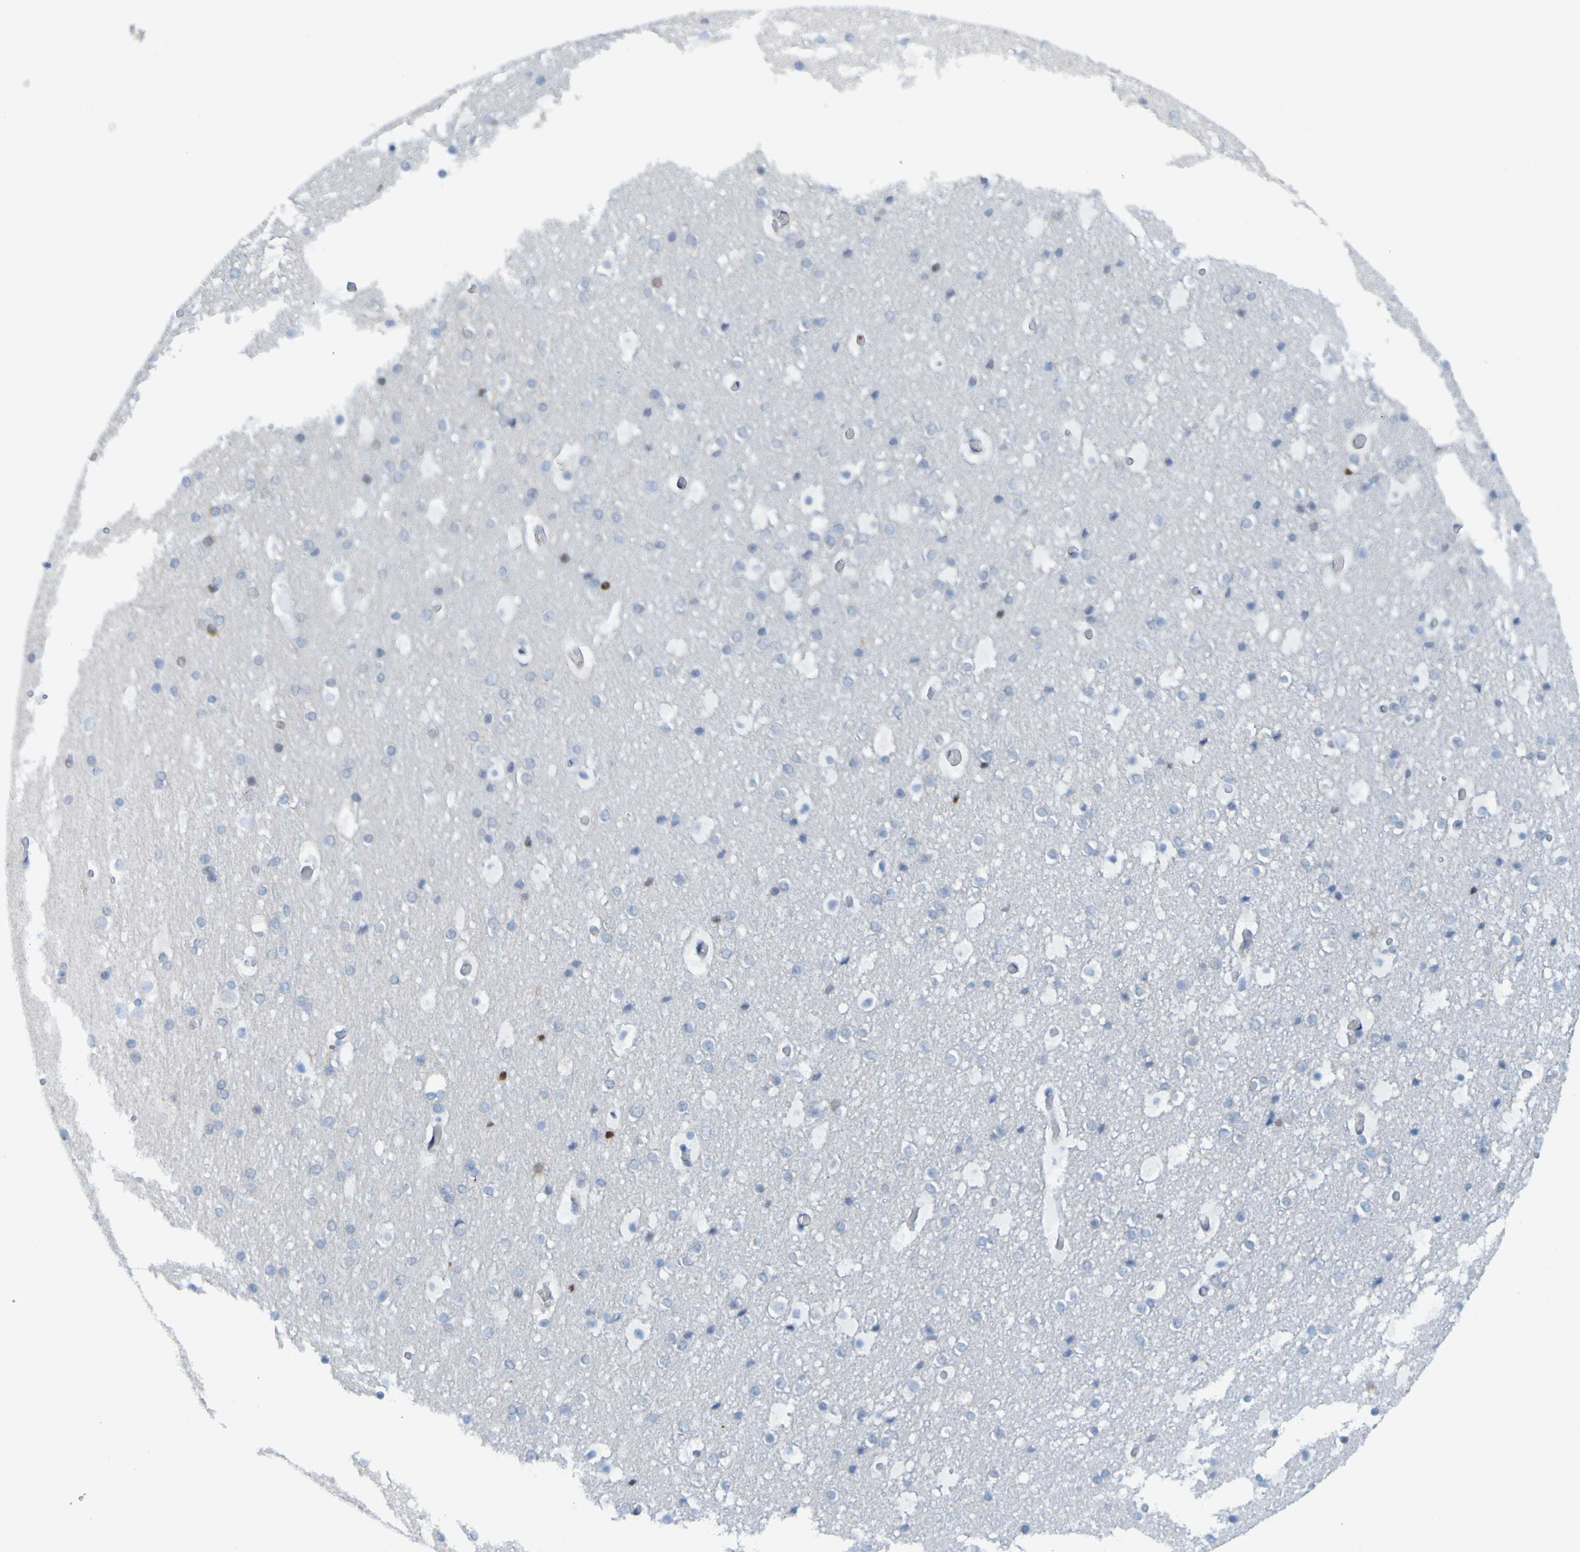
{"staining": {"intensity": "negative", "quantity": "none", "location": "none"}, "tissue": "cerebral cortex", "cell_type": "Endothelial cells", "image_type": "normal", "snomed": [{"axis": "morphology", "description": "Normal tissue, NOS"}, {"axis": "topography", "description": "Cerebral cortex"}], "caption": "Cerebral cortex stained for a protein using immunohistochemistry (IHC) exhibits no expression endothelial cells.", "gene": "USP36", "patient": {"sex": "male", "age": 57}}